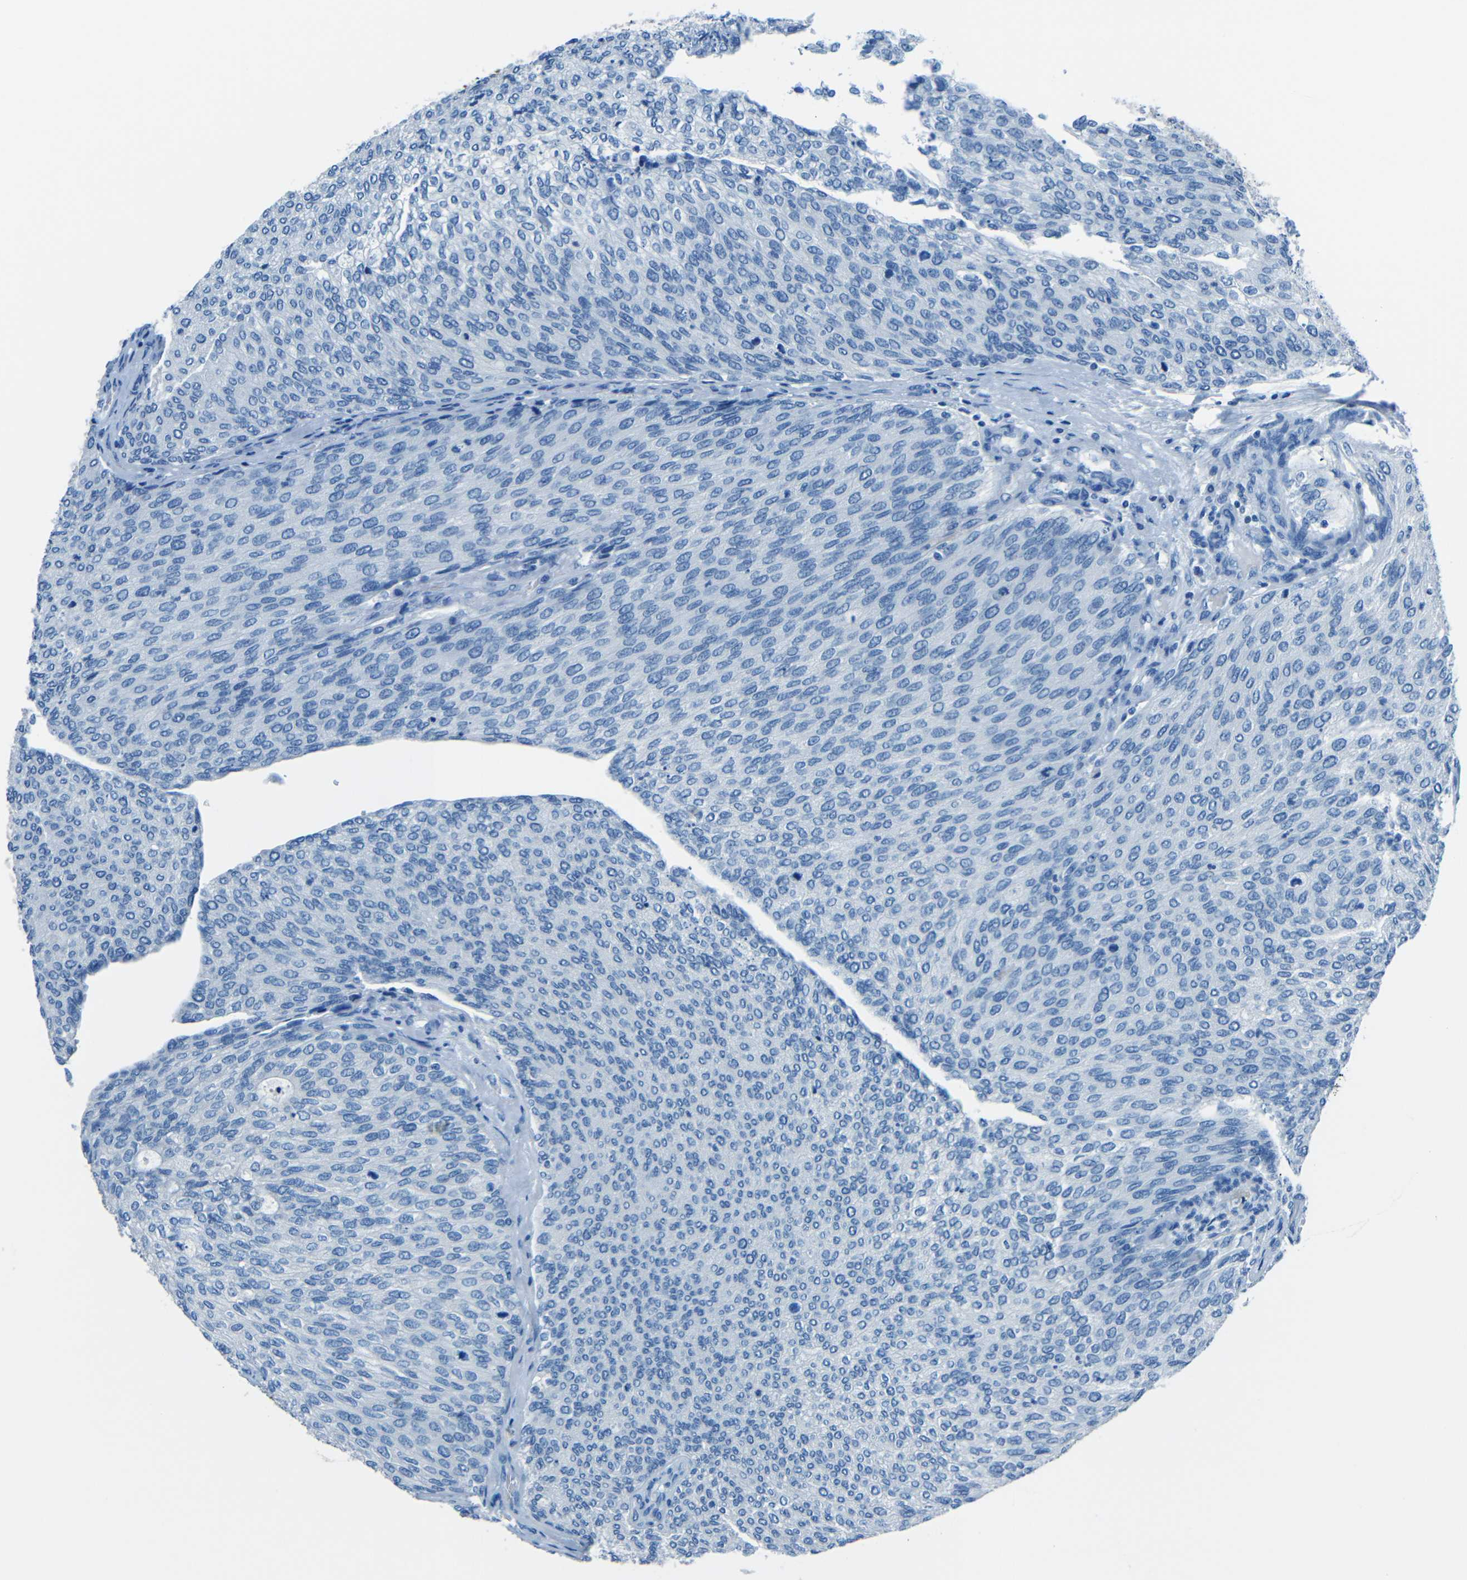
{"staining": {"intensity": "negative", "quantity": "none", "location": "none"}, "tissue": "urothelial cancer", "cell_type": "Tumor cells", "image_type": "cancer", "snomed": [{"axis": "morphology", "description": "Urothelial carcinoma, Low grade"}, {"axis": "topography", "description": "Urinary bladder"}], "caption": "Immunohistochemical staining of urothelial carcinoma (low-grade) demonstrates no significant positivity in tumor cells. (Brightfield microscopy of DAB immunohistochemistry at high magnification).", "gene": "FBN2", "patient": {"sex": "female", "age": 79}}